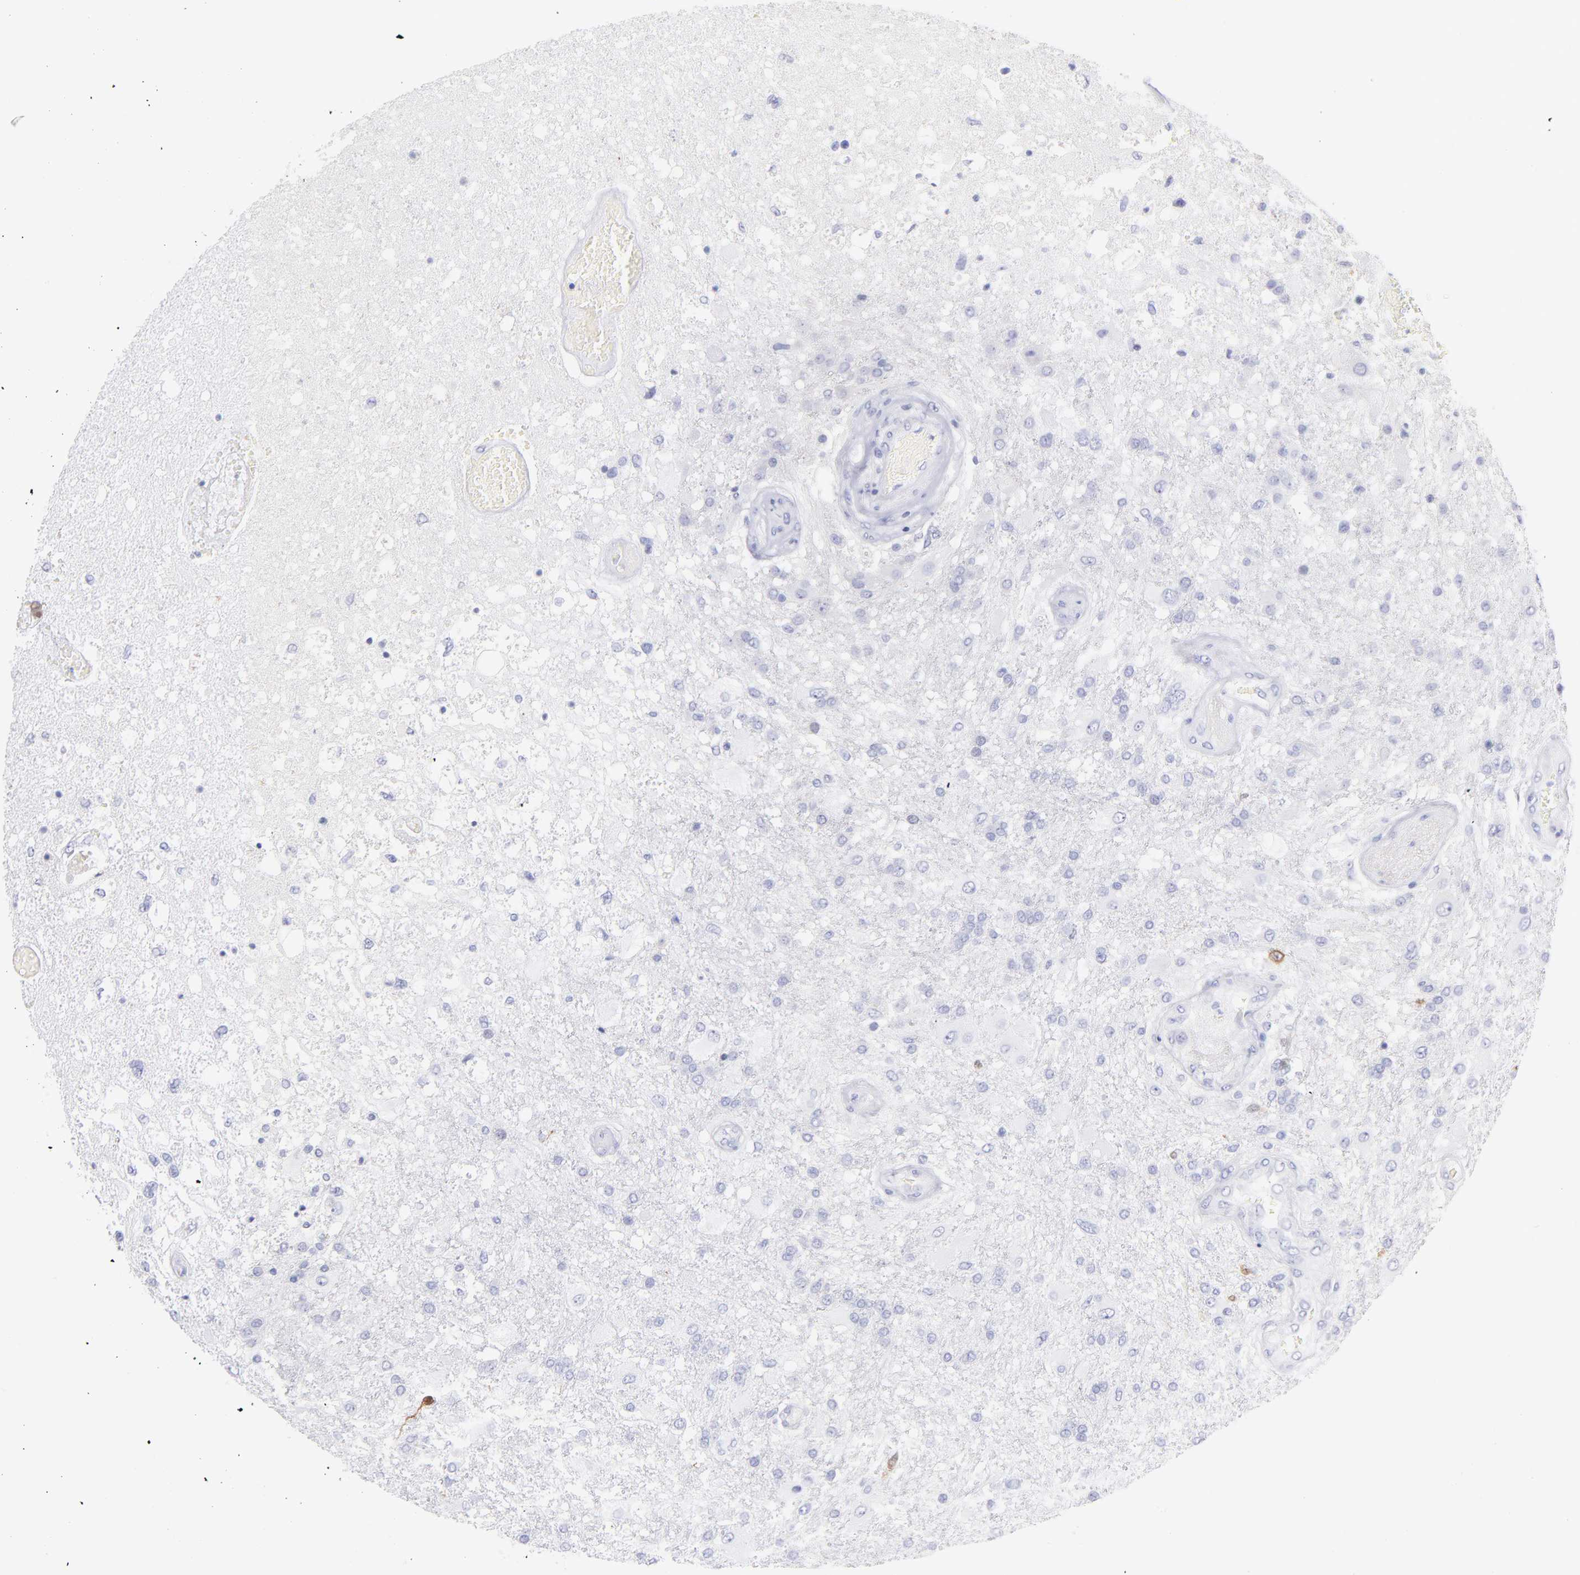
{"staining": {"intensity": "negative", "quantity": "none", "location": "none"}, "tissue": "glioma", "cell_type": "Tumor cells", "image_type": "cancer", "snomed": [{"axis": "morphology", "description": "Glioma, malignant, High grade"}, {"axis": "topography", "description": "Cerebral cortex"}], "caption": "Immunohistochemistry histopathology image of neoplastic tissue: glioma stained with DAB (3,3'-diaminobenzidine) shows no significant protein expression in tumor cells. The staining was performed using DAB (3,3'-diaminobenzidine) to visualize the protein expression in brown, while the nuclei were stained in blue with hematoxylin (Magnification: 20x).", "gene": "SCGN", "patient": {"sex": "male", "age": 79}}